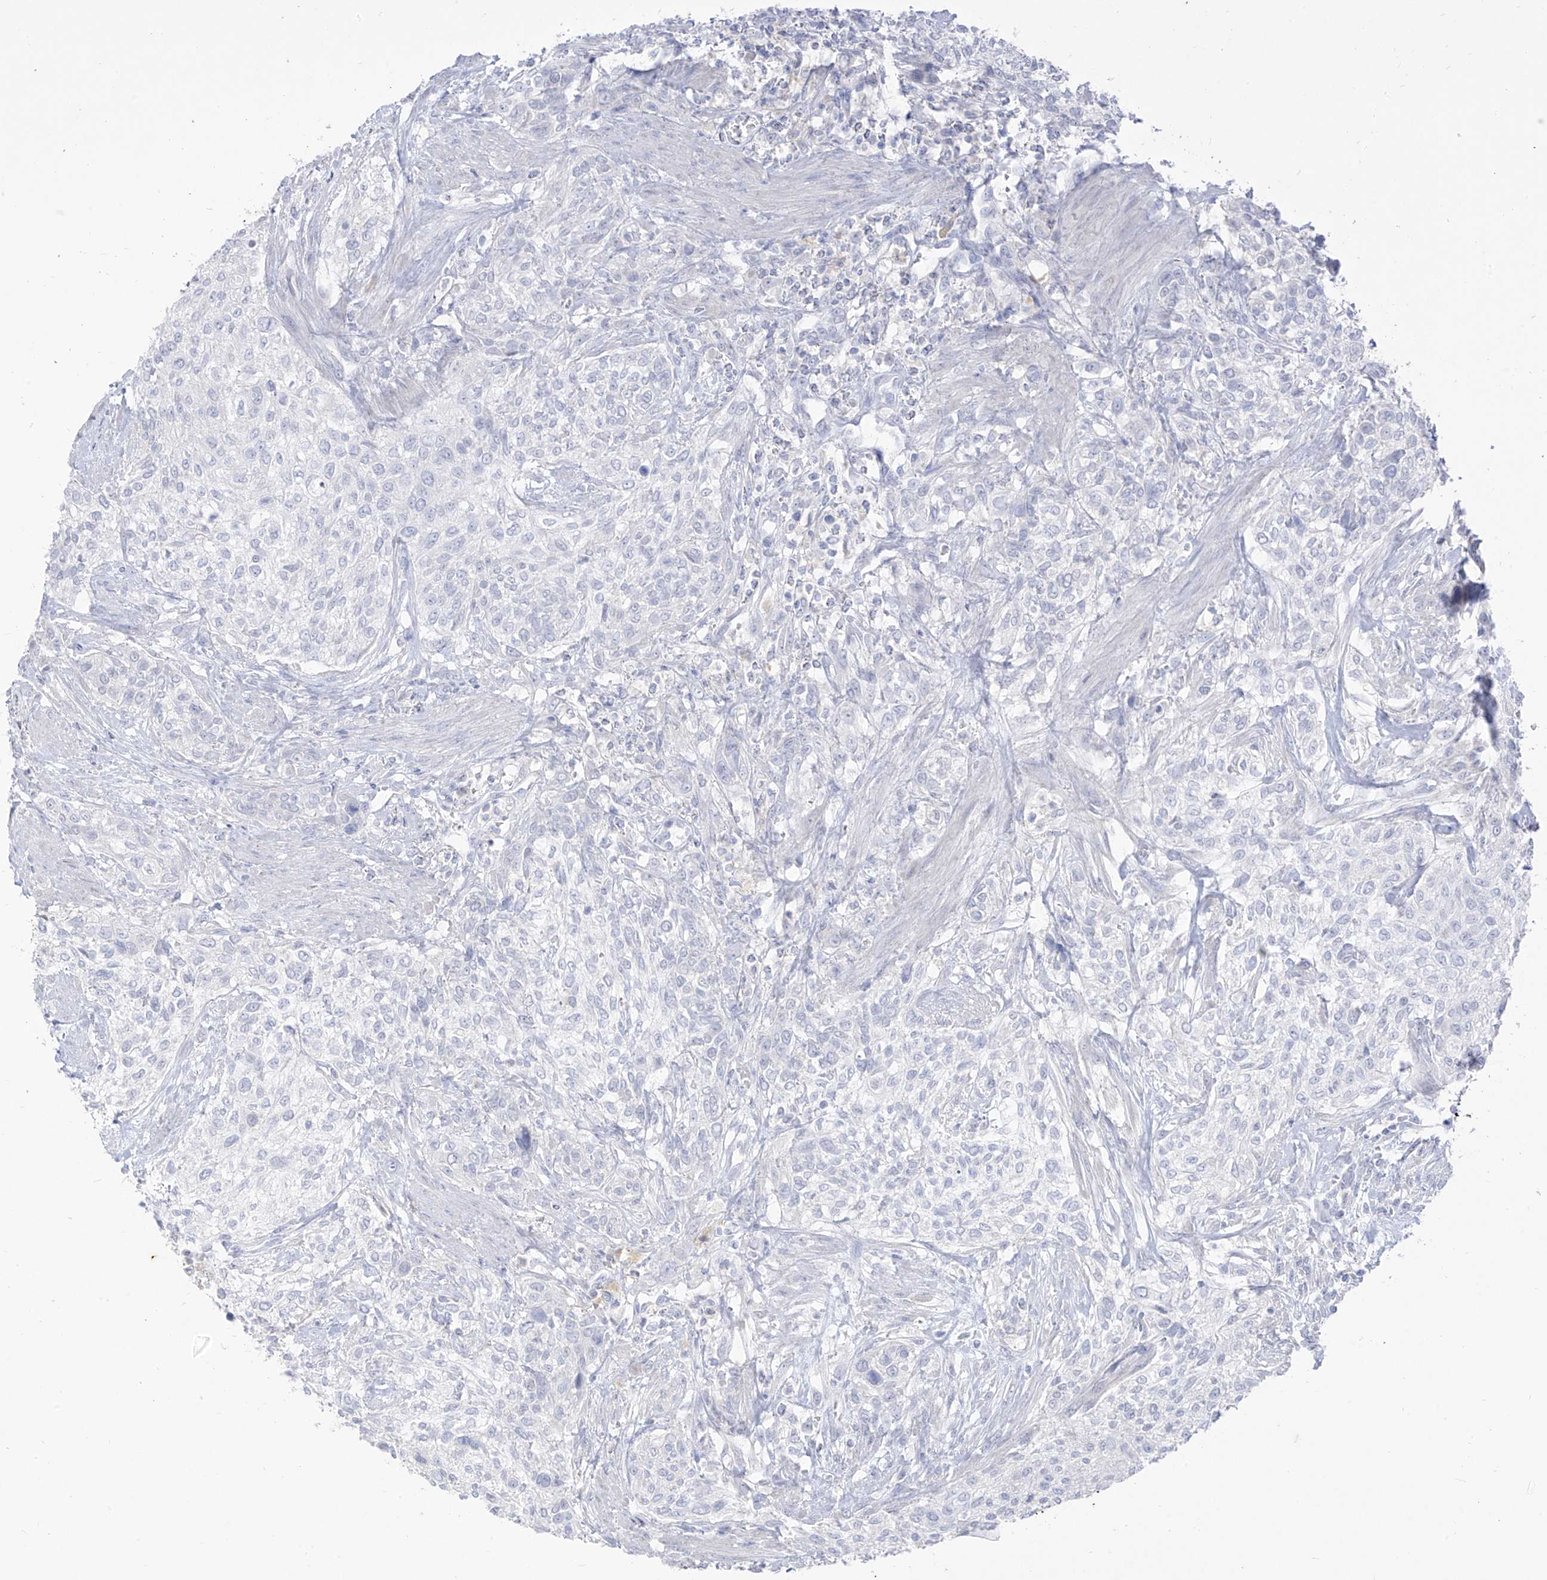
{"staining": {"intensity": "negative", "quantity": "none", "location": "none"}, "tissue": "urothelial cancer", "cell_type": "Tumor cells", "image_type": "cancer", "snomed": [{"axis": "morphology", "description": "Urothelial carcinoma, High grade"}, {"axis": "topography", "description": "Urinary bladder"}], "caption": "Tumor cells are negative for protein expression in human urothelial cancer.", "gene": "TGM4", "patient": {"sex": "male", "age": 35}}